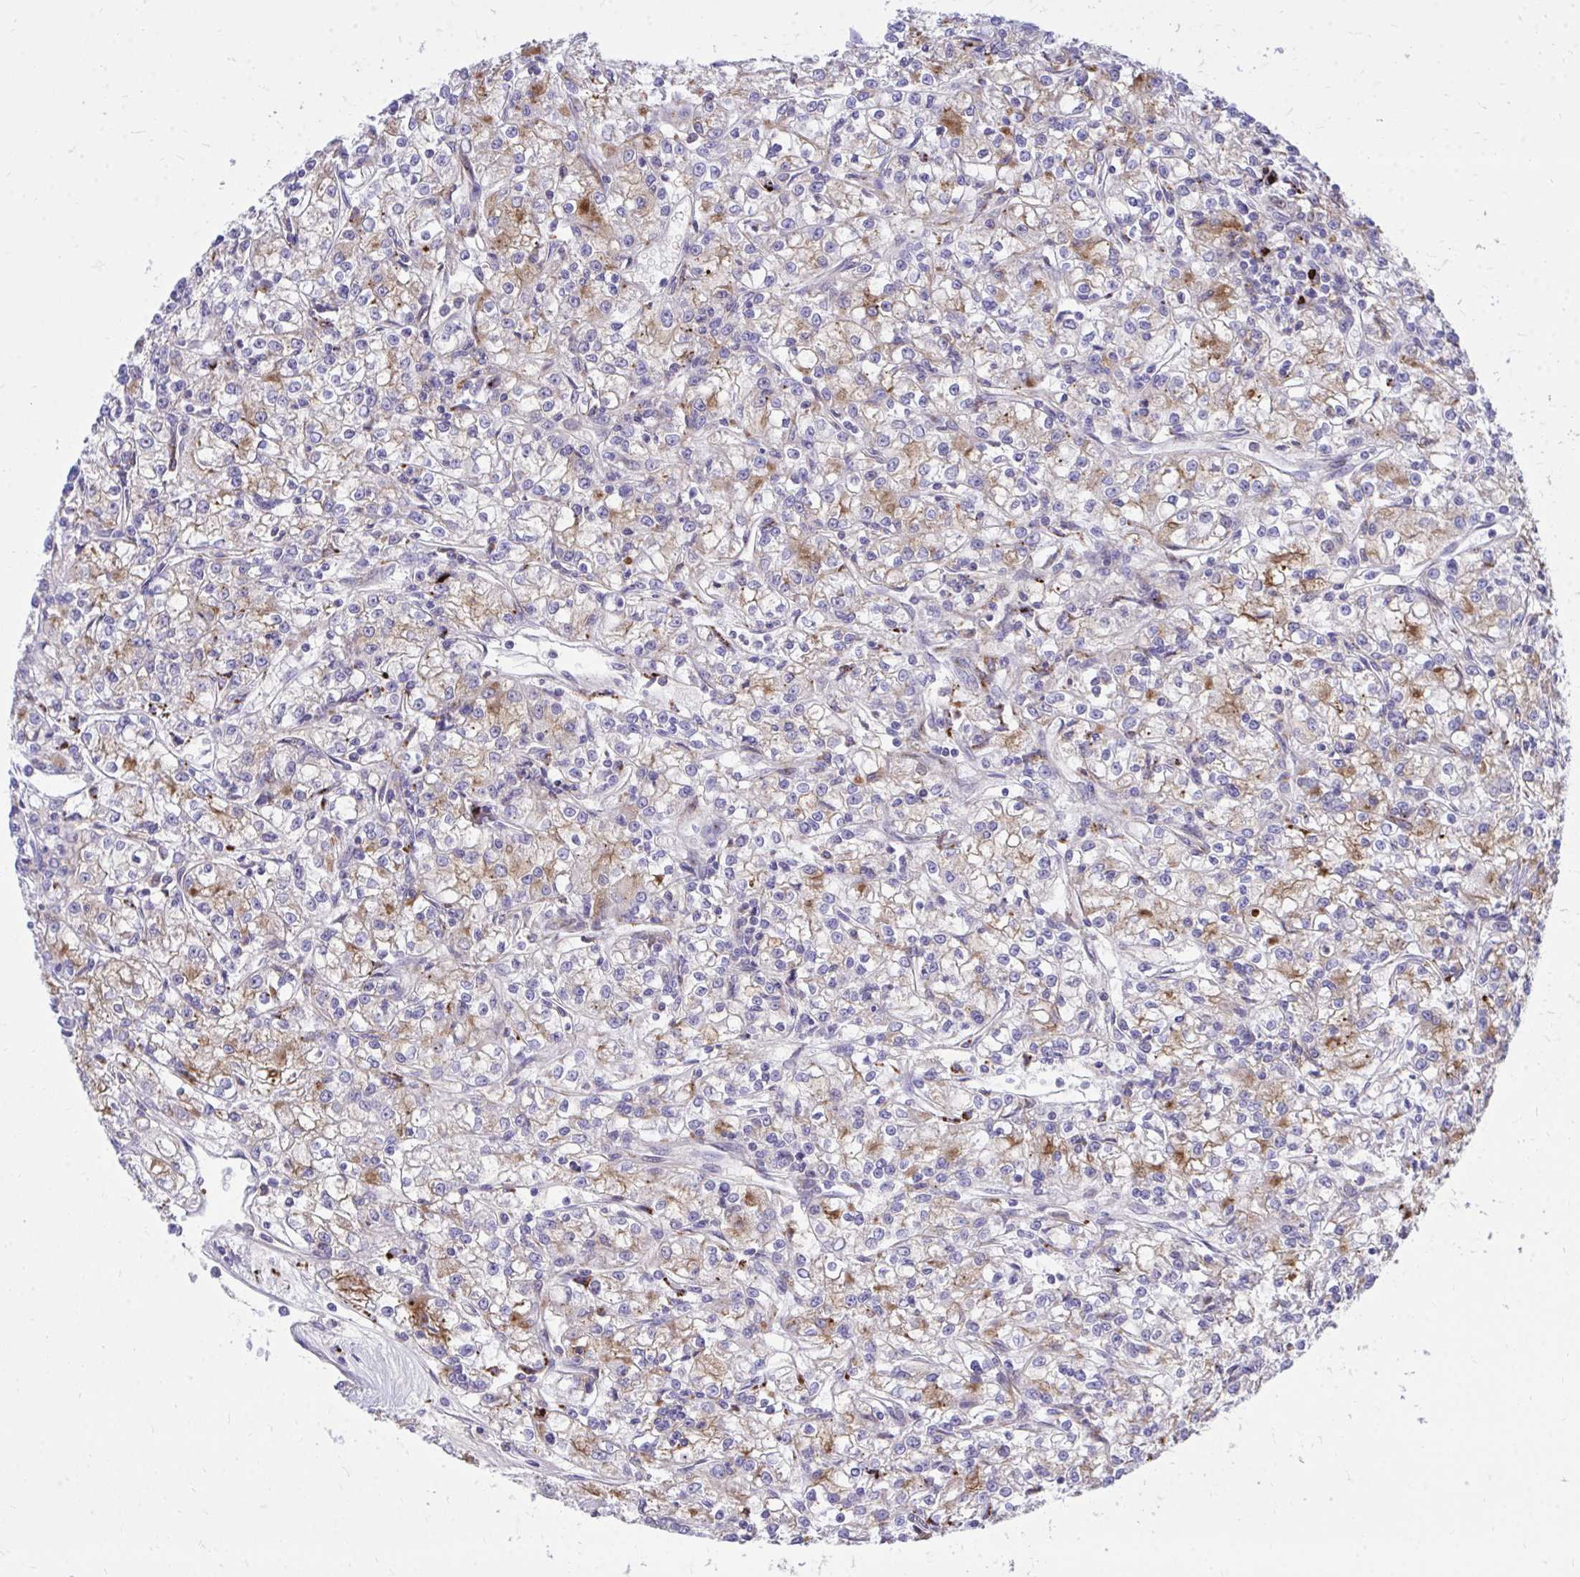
{"staining": {"intensity": "moderate", "quantity": "25%-75%", "location": "cytoplasmic/membranous"}, "tissue": "renal cancer", "cell_type": "Tumor cells", "image_type": "cancer", "snomed": [{"axis": "morphology", "description": "Adenocarcinoma, NOS"}, {"axis": "topography", "description": "Kidney"}], "caption": "IHC staining of renal cancer, which displays medium levels of moderate cytoplasmic/membranous expression in about 25%-75% of tumor cells indicating moderate cytoplasmic/membranous protein positivity. The staining was performed using DAB (brown) for protein detection and nuclei were counterstained in hematoxylin (blue).", "gene": "TP53I11", "patient": {"sex": "female", "age": 59}}